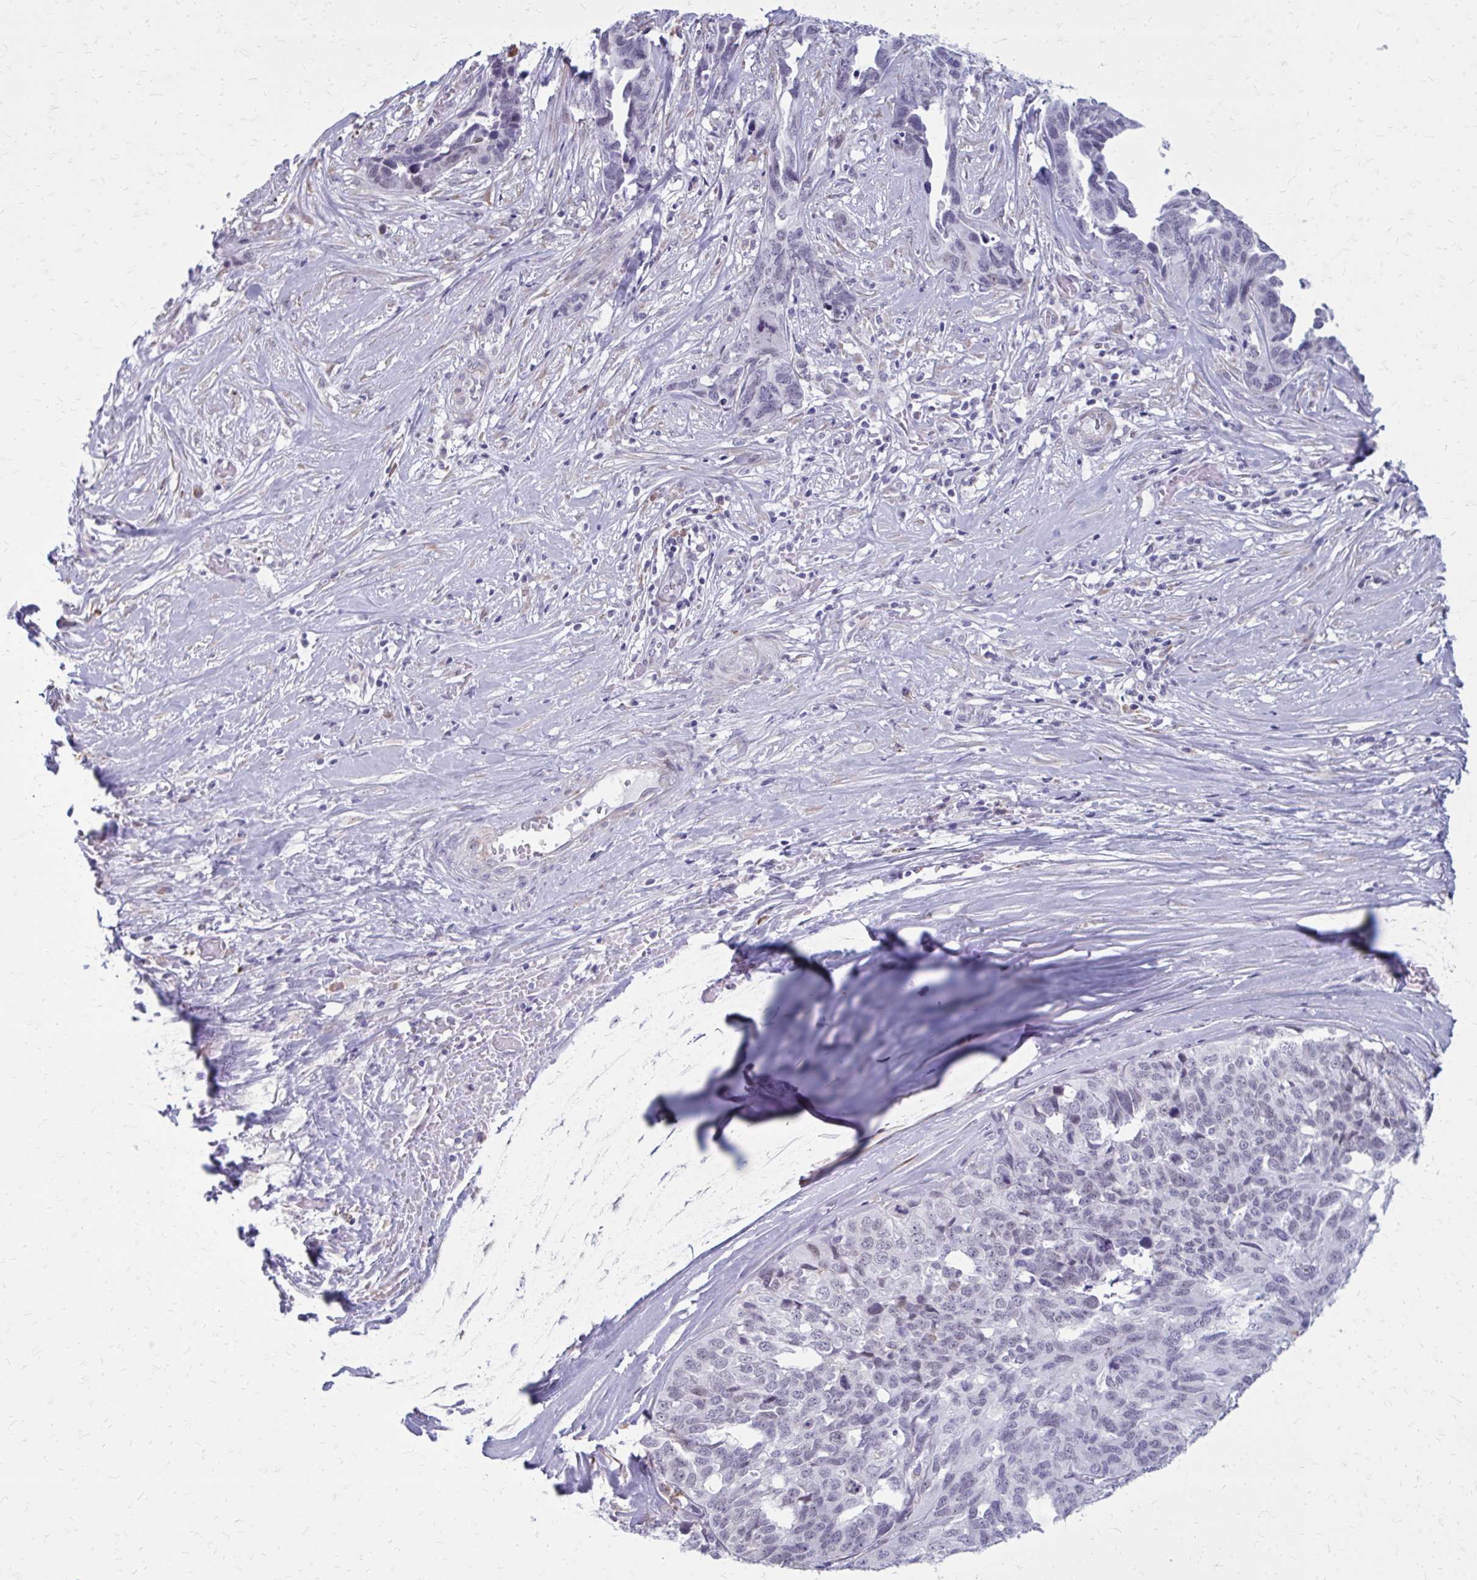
{"staining": {"intensity": "negative", "quantity": "none", "location": "none"}, "tissue": "ovarian cancer", "cell_type": "Tumor cells", "image_type": "cancer", "snomed": [{"axis": "morphology", "description": "Cystadenocarcinoma, serous, NOS"}, {"axis": "topography", "description": "Ovary"}], "caption": "There is no significant positivity in tumor cells of serous cystadenocarcinoma (ovarian).", "gene": "PROSER1", "patient": {"sex": "female", "age": 64}}